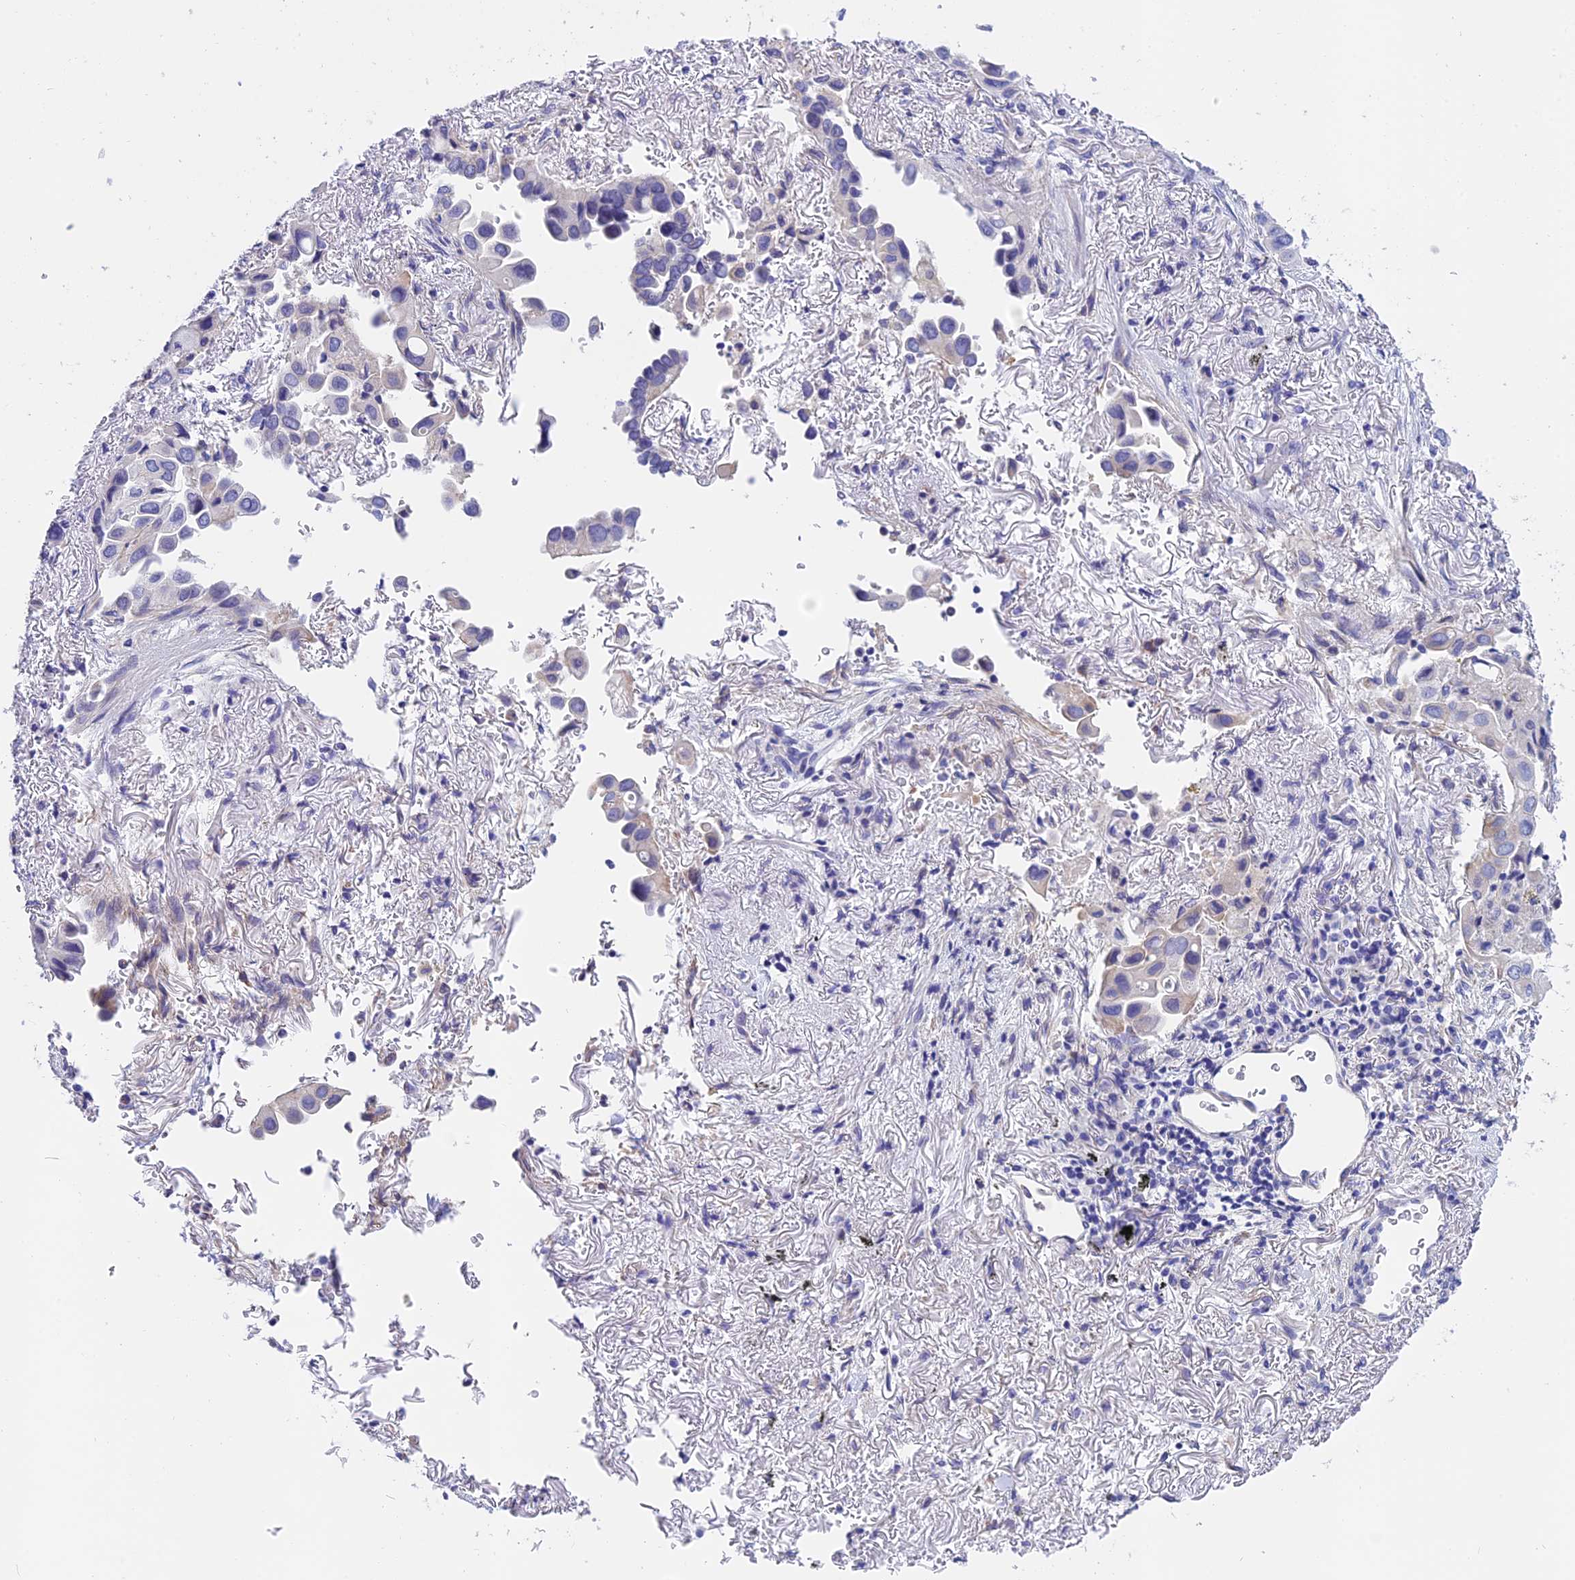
{"staining": {"intensity": "negative", "quantity": "none", "location": "none"}, "tissue": "lung cancer", "cell_type": "Tumor cells", "image_type": "cancer", "snomed": [{"axis": "morphology", "description": "Adenocarcinoma, NOS"}, {"axis": "topography", "description": "Lung"}], "caption": "There is no significant staining in tumor cells of lung adenocarcinoma.", "gene": "C17orf67", "patient": {"sex": "female", "age": 76}}